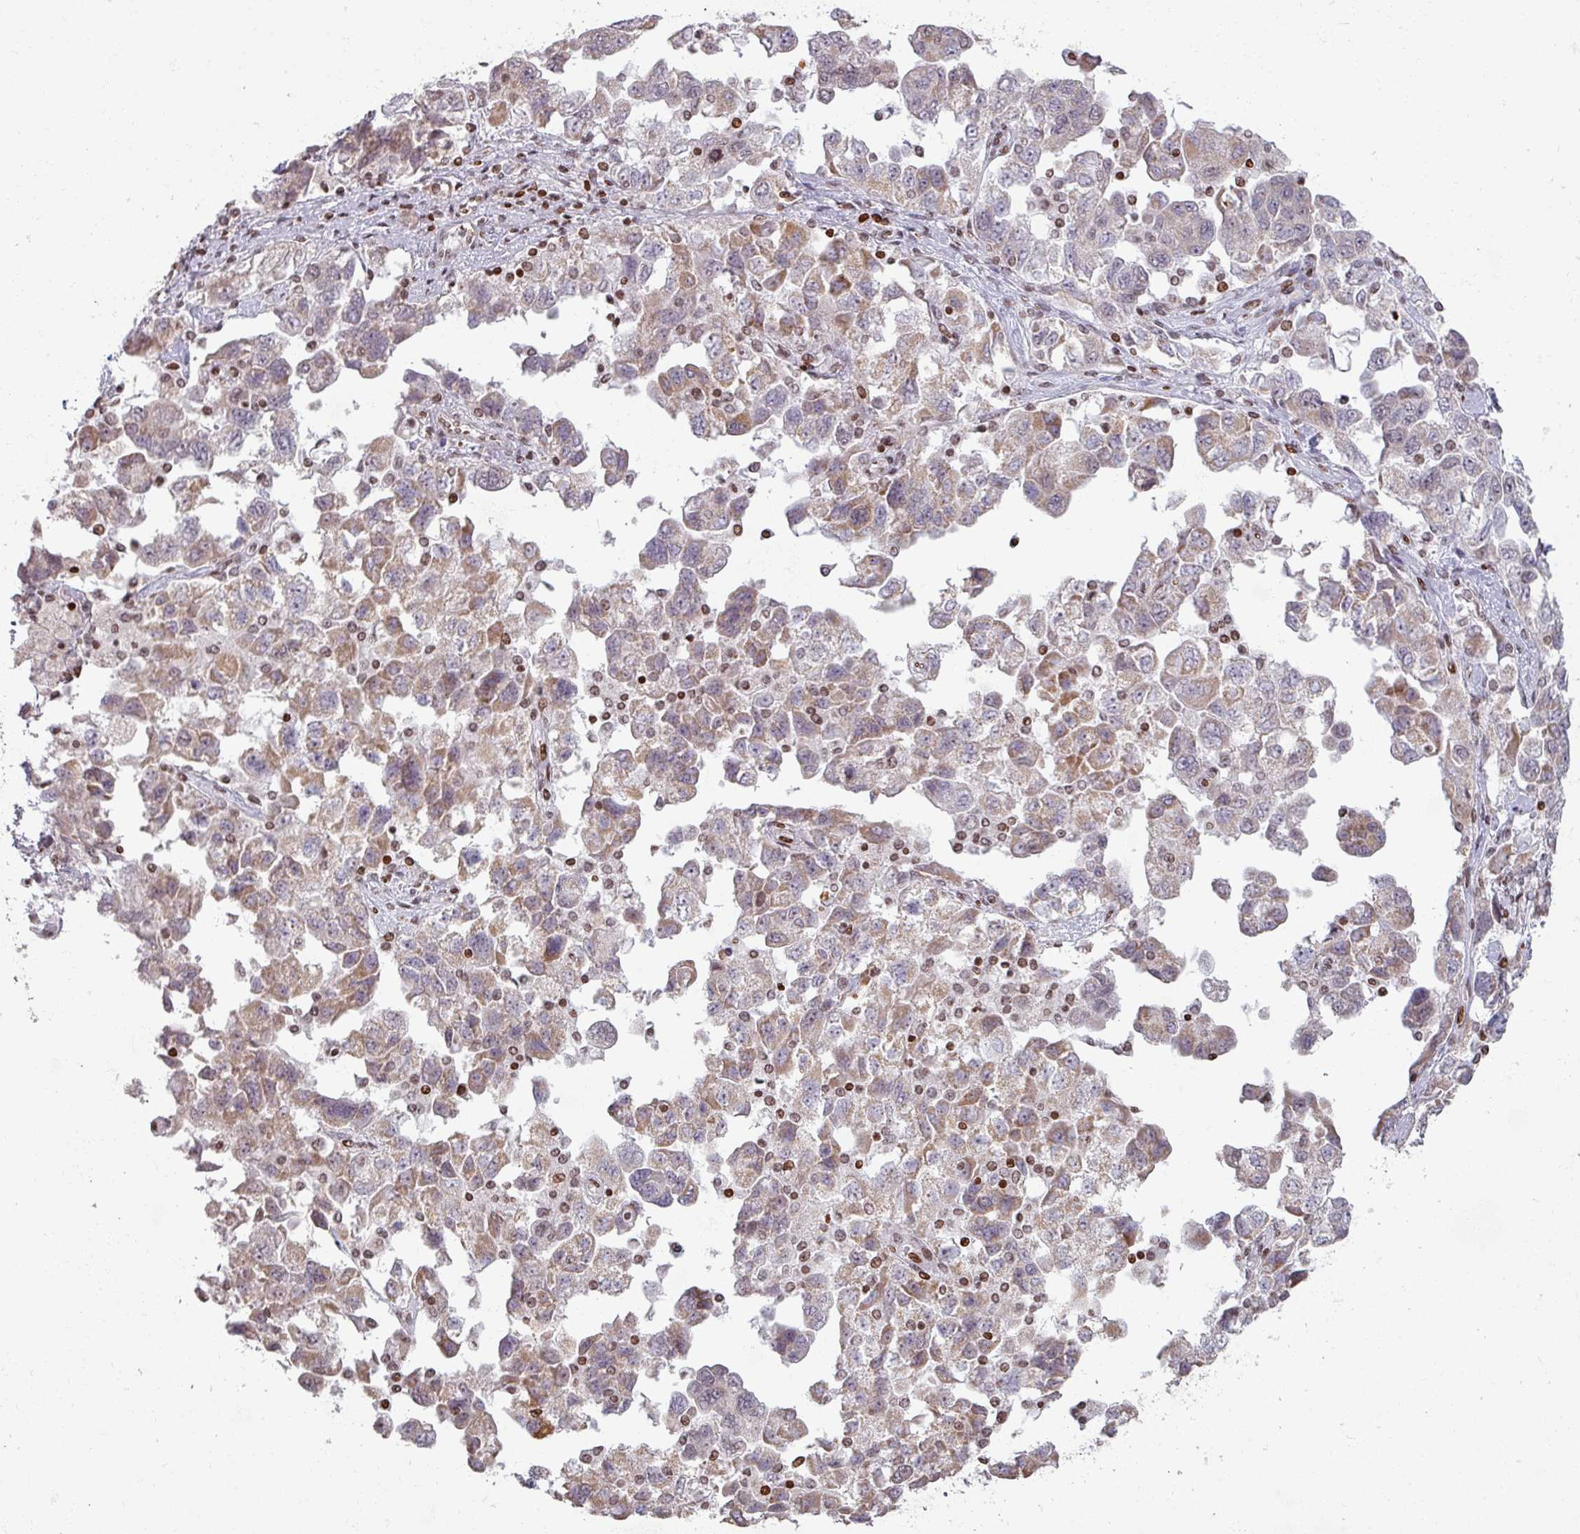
{"staining": {"intensity": "weak", "quantity": "25%-75%", "location": "cytoplasmic/membranous"}, "tissue": "ovarian cancer", "cell_type": "Tumor cells", "image_type": "cancer", "snomed": [{"axis": "morphology", "description": "Carcinoma, NOS"}, {"axis": "morphology", "description": "Cystadenocarcinoma, serous, NOS"}, {"axis": "topography", "description": "Ovary"}], "caption": "Immunohistochemical staining of serous cystadenocarcinoma (ovarian) demonstrates low levels of weak cytoplasmic/membranous expression in about 25%-75% of tumor cells. (DAB IHC, brown staining for protein, blue staining for nuclei).", "gene": "NCOR1", "patient": {"sex": "female", "age": 69}}